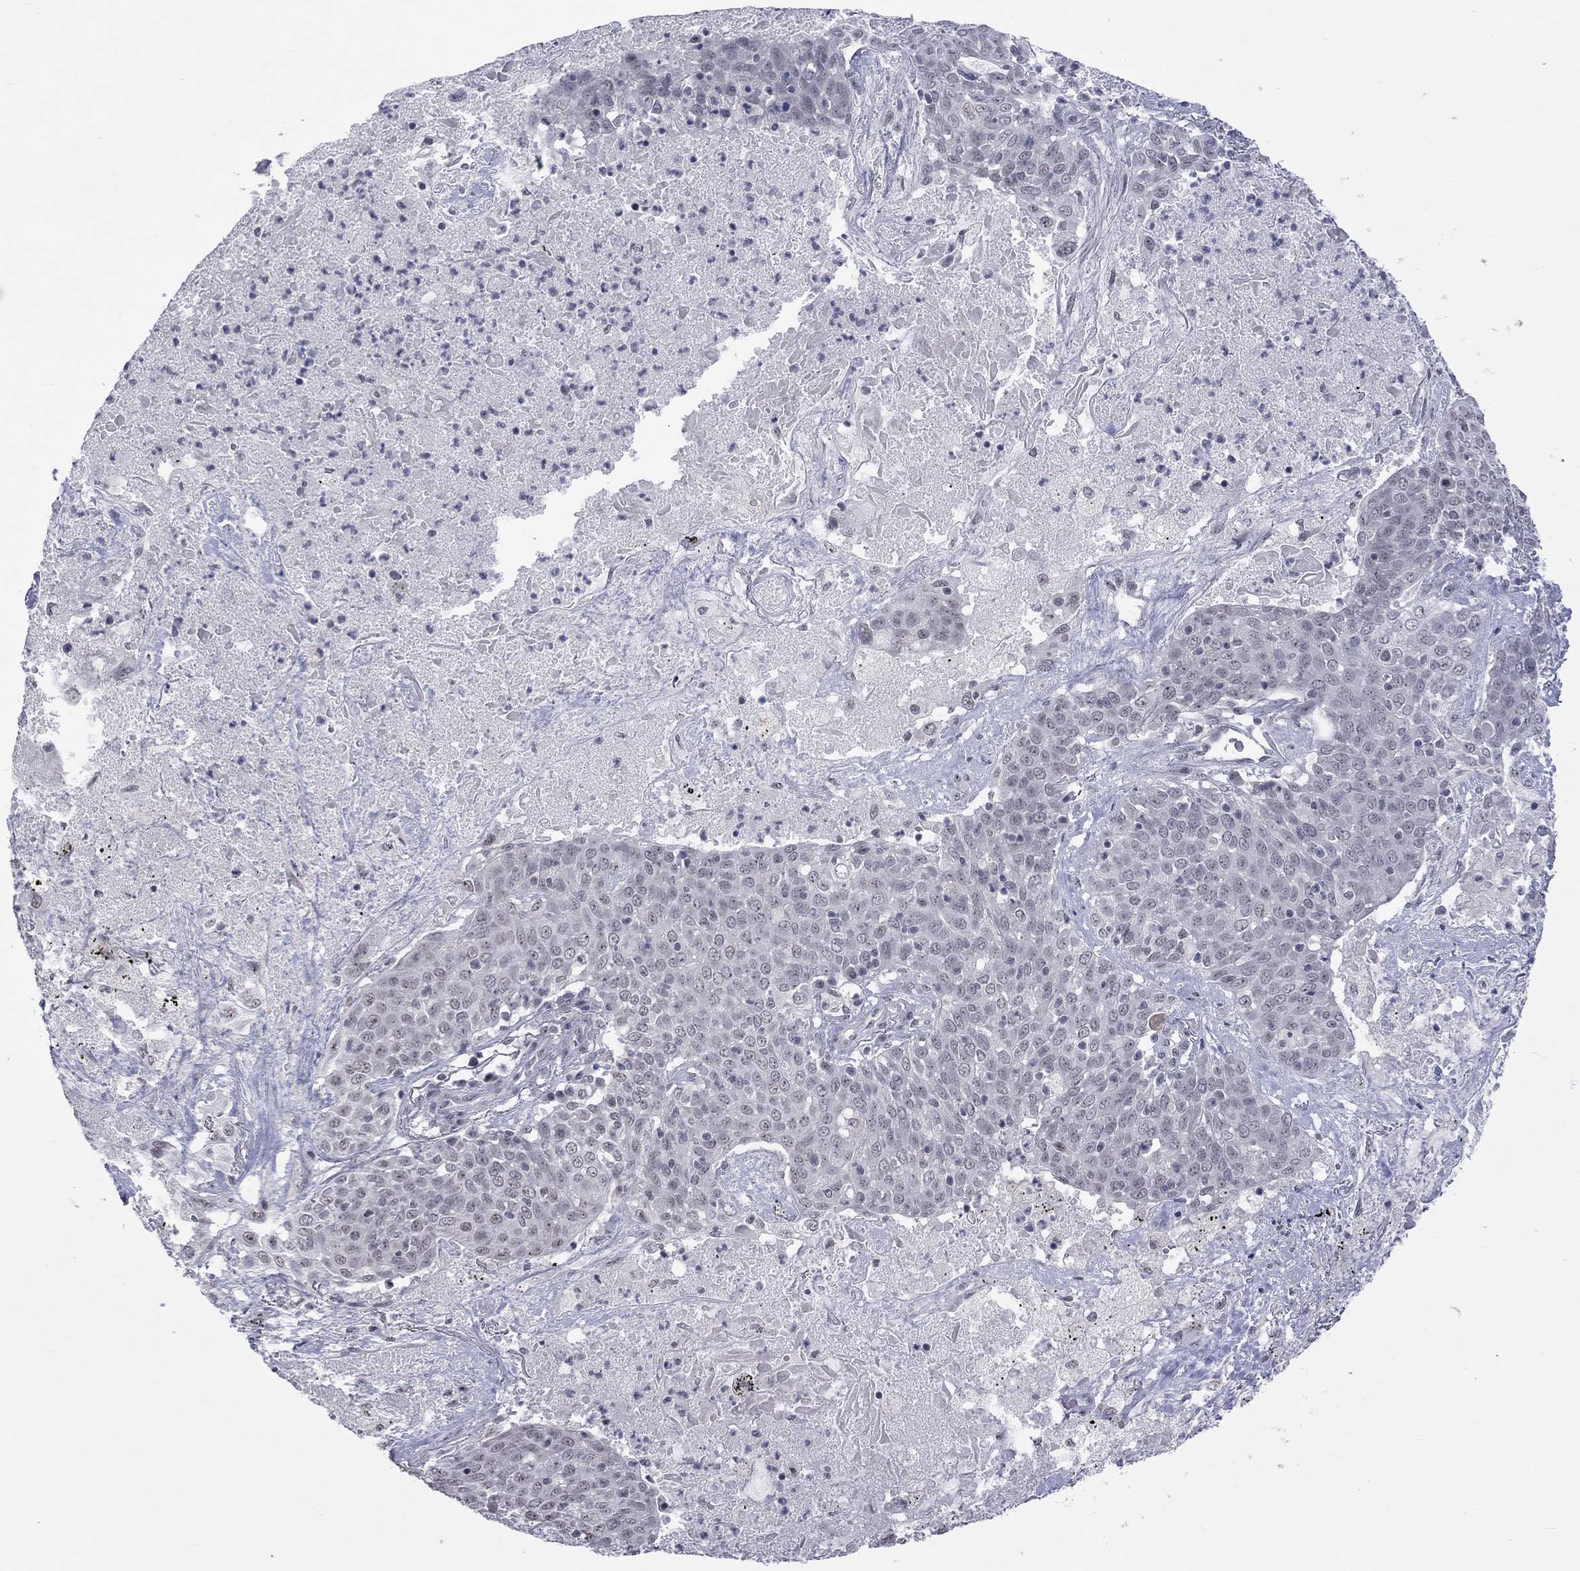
{"staining": {"intensity": "negative", "quantity": "none", "location": "none"}, "tissue": "lung cancer", "cell_type": "Tumor cells", "image_type": "cancer", "snomed": [{"axis": "morphology", "description": "Squamous cell carcinoma, NOS"}, {"axis": "topography", "description": "Lung"}], "caption": "Tumor cells are negative for brown protein staining in lung squamous cell carcinoma.", "gene": "TMEM143", "patient": {"sex": "male", "age": 82}}